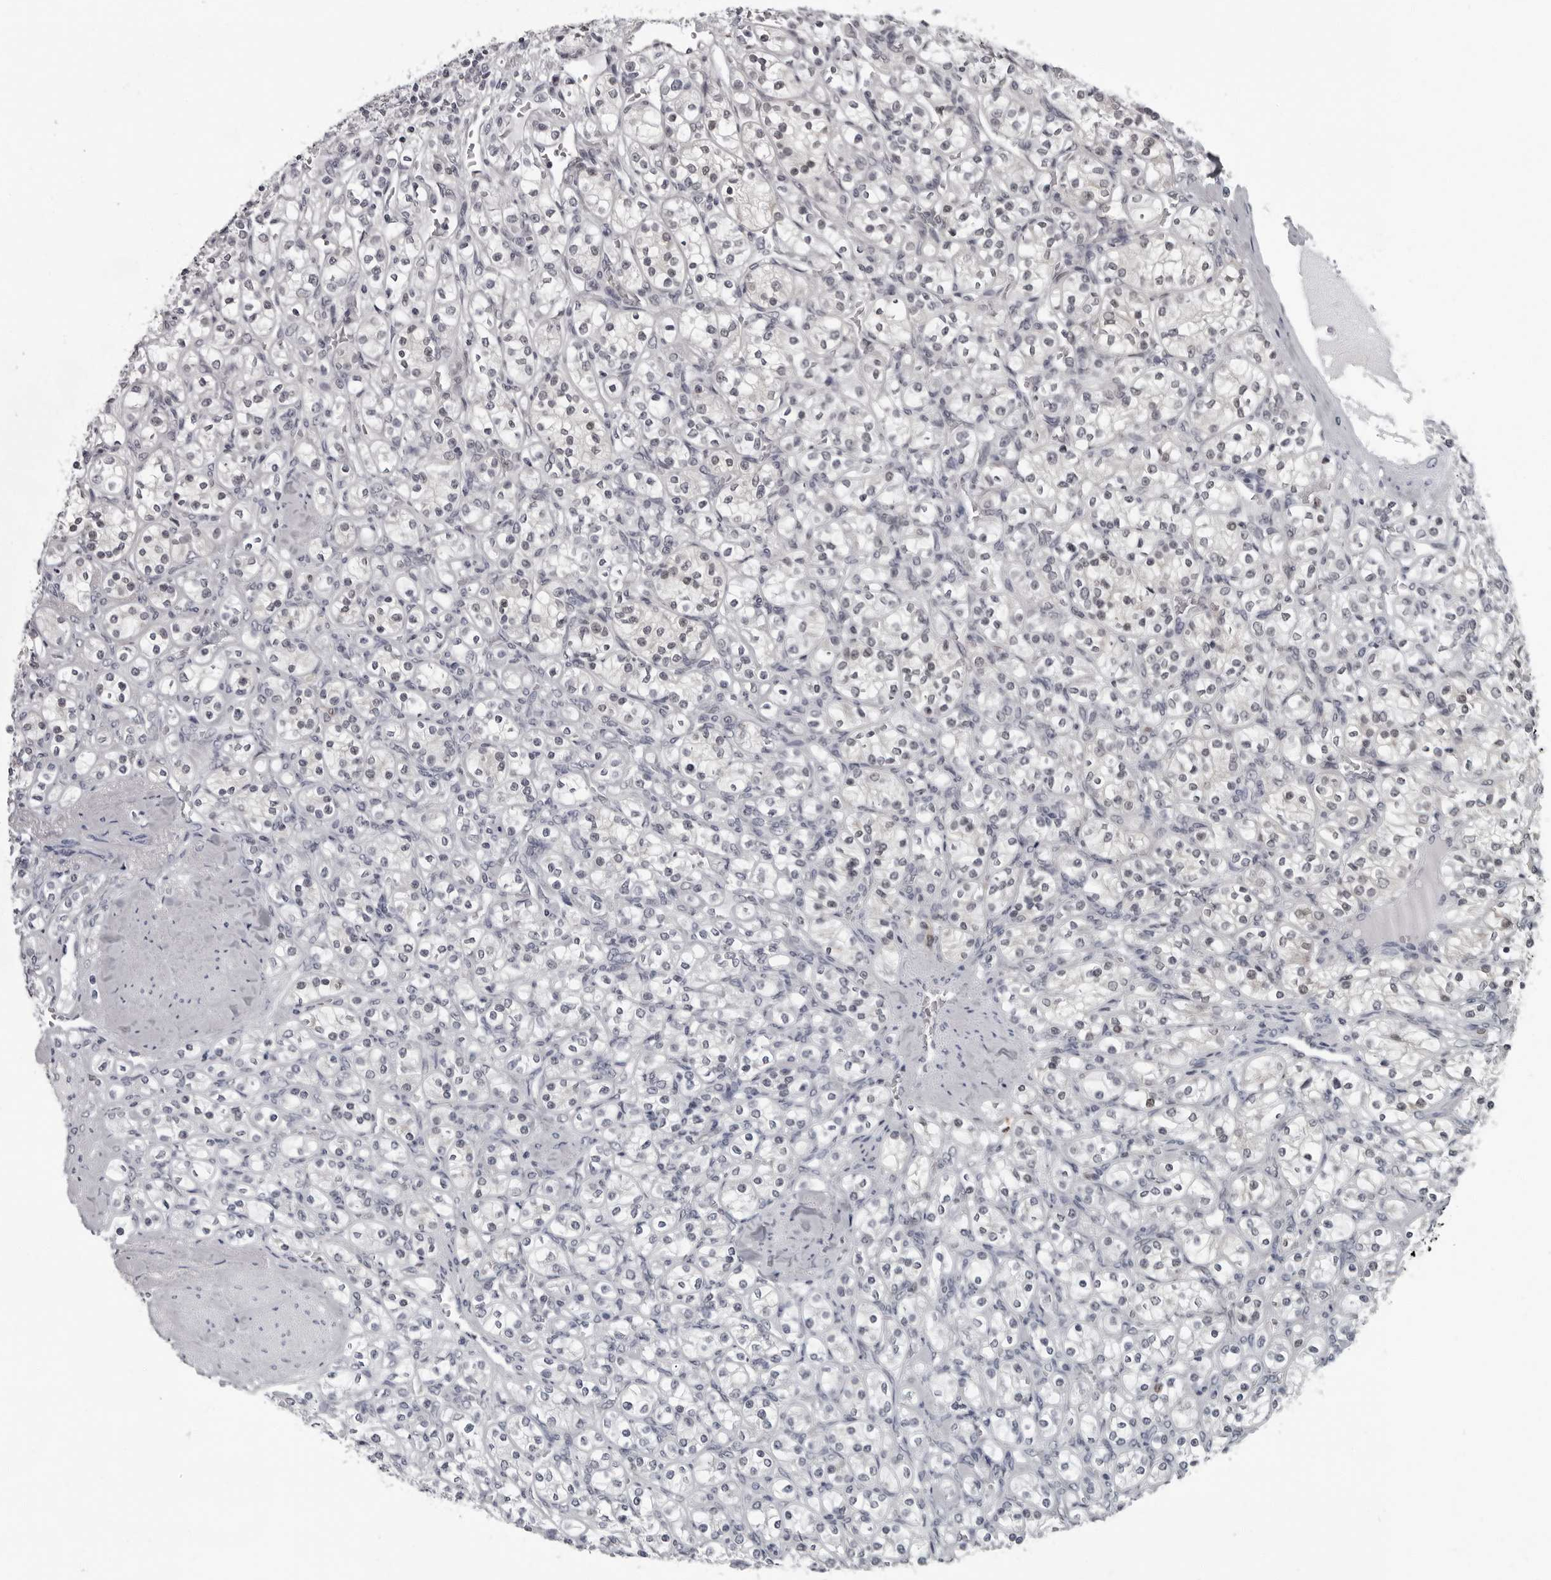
{"staining": {"intensity": "negative", "quantity": "none", "location": "none"}, "tissue": "renal cancer", "cell_type": "Tumor cells", "image_type": "cancer", "snomed": [{"axis": "morphology", "description": "Adenocarcinoma, NOS"}, {"axis": "topography", "description": "Kidney"}], "caption": "DAB (3,3'-diaminobenzidine) immunohistochemical staining of human renal cancer shows no significant positivity in tumor cells.", "gene": "LZIC", "patient": {"sex": "male", "age": 77}}